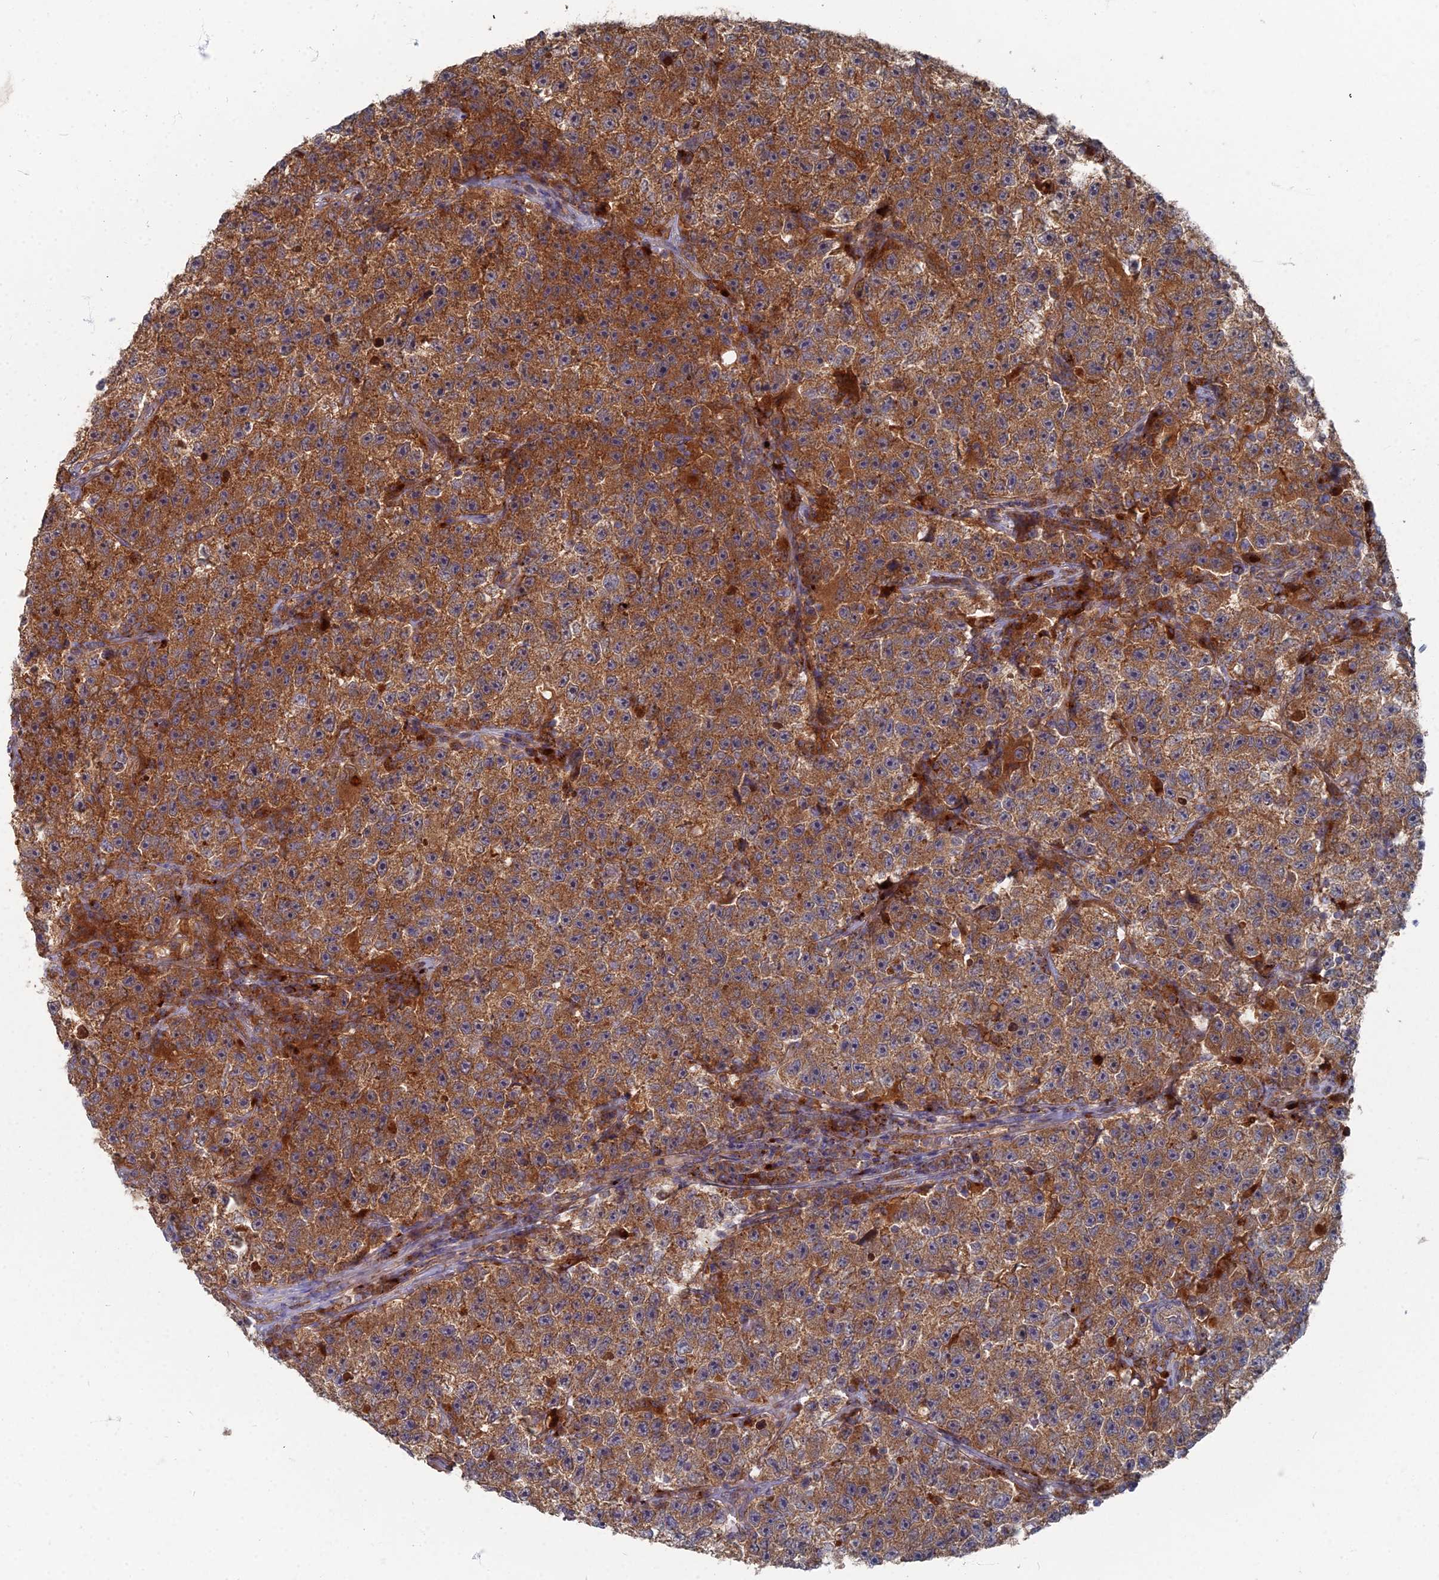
{"staining": {"intensity": "strong", "quantity": ">75%", "location": "cytoplasmic/membranous"}, "tissue": "testis cancer", "cell_type": "Tumor cells", "image_type": "cancer", "snomed": [{"axis": "morphology", "description": "Seminoma, NOS"}, {"axis": "topography", "description": "Testis"}], "caption": "This image exhibits immunohistochemistry staining of human testis cancer (seminoma), with high strong cytoplasmic/membranous expression in approximately >75% of tumor cells.", "gene": "PPCDC", "patient": {"sex": "male", "age": 22}}